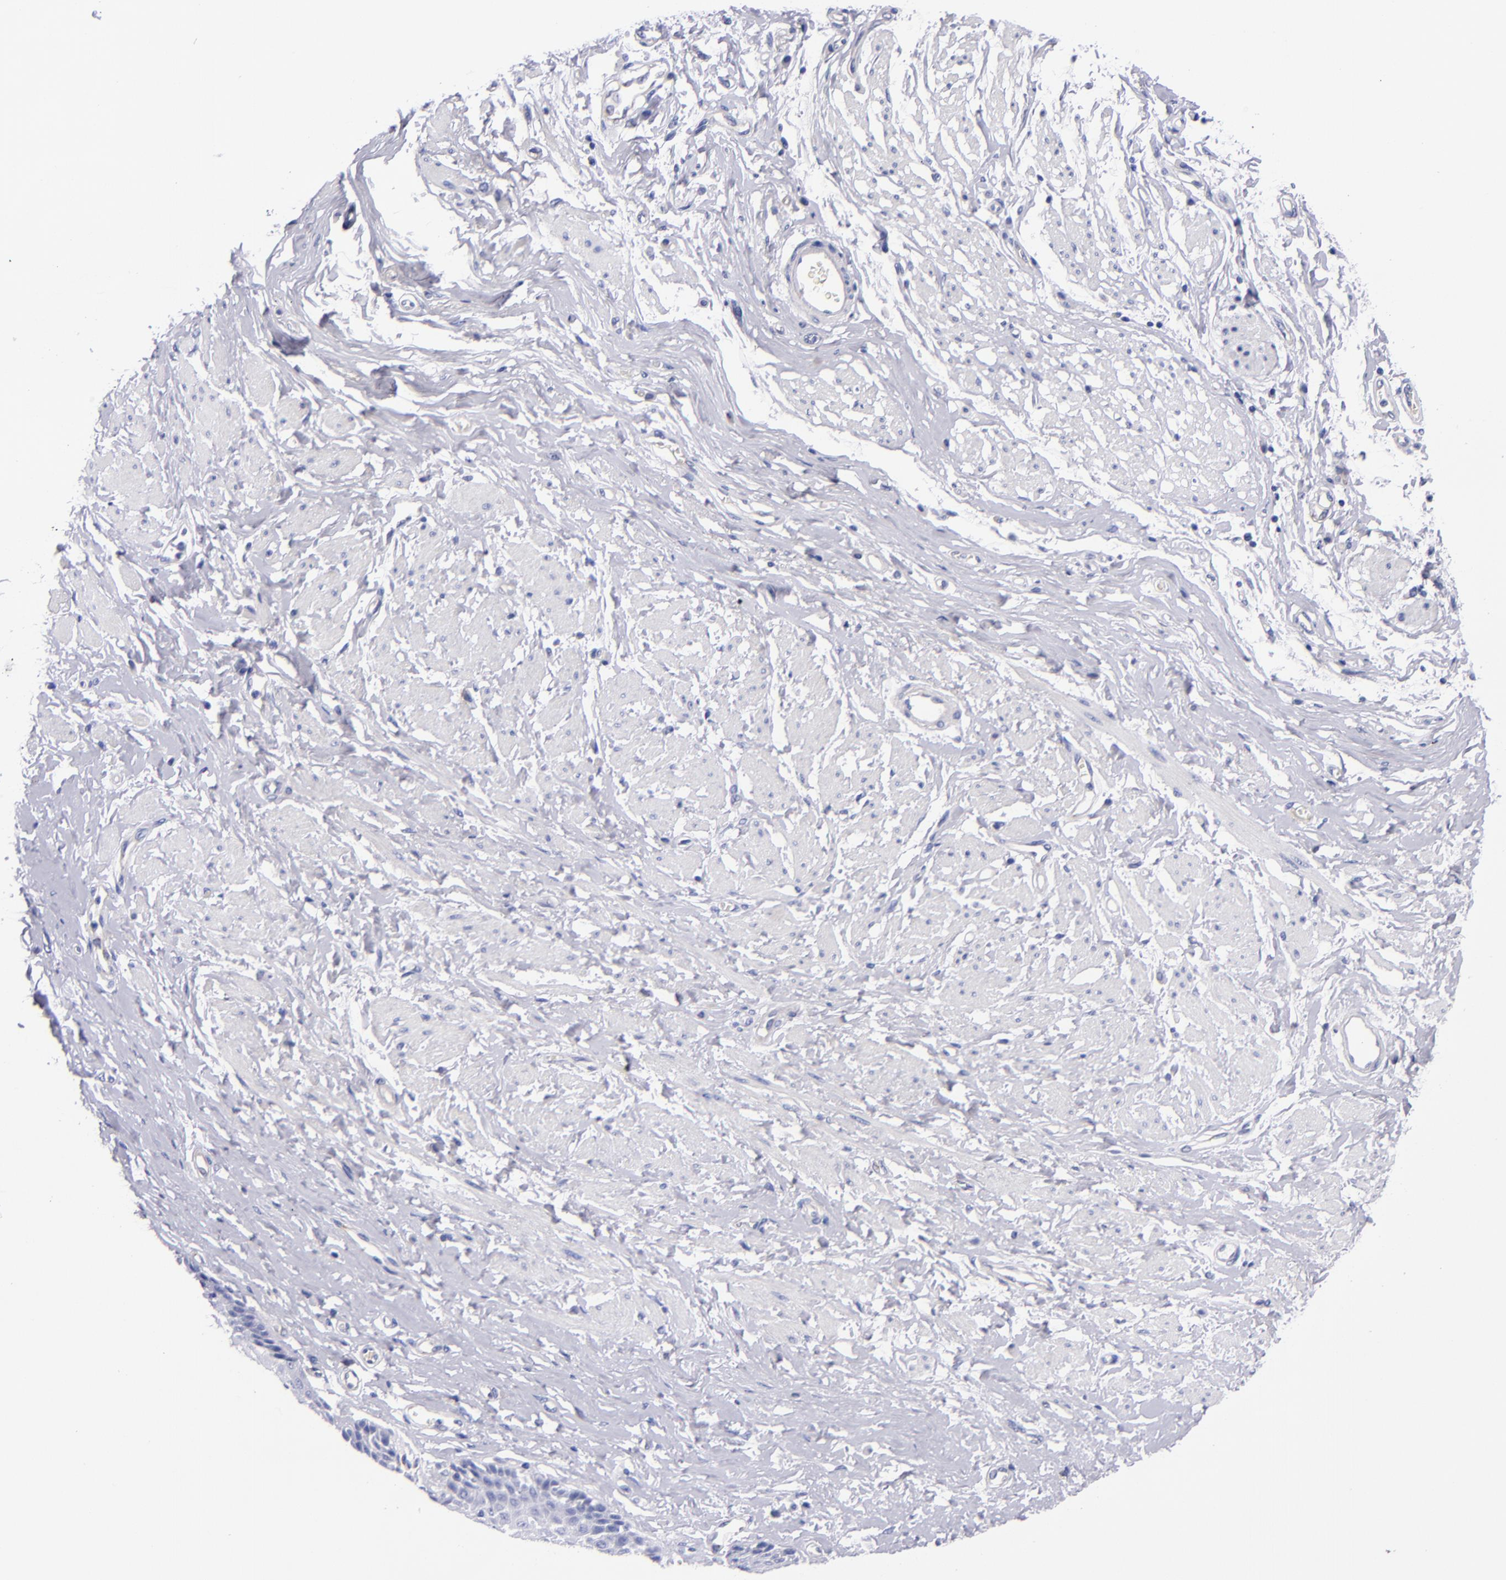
{"staining": {"intensity": "negative", "quantity": "none", "location": "none"}, "tissue": "esophagus", "cell_type": "Squamous epithelial cells", "image_type": "normal", "snomed": [{"axis": "morphology", "description": "Normal tissue, NOS"}, {"axis": "topography", "description": "Esophagus"}], "caption": "This is an IHC micrograph of benign esophagus. There is no expression in squamous epithelial cells.", "gene": "NOS3", "patient": {"sex": "male", "age": 70}}